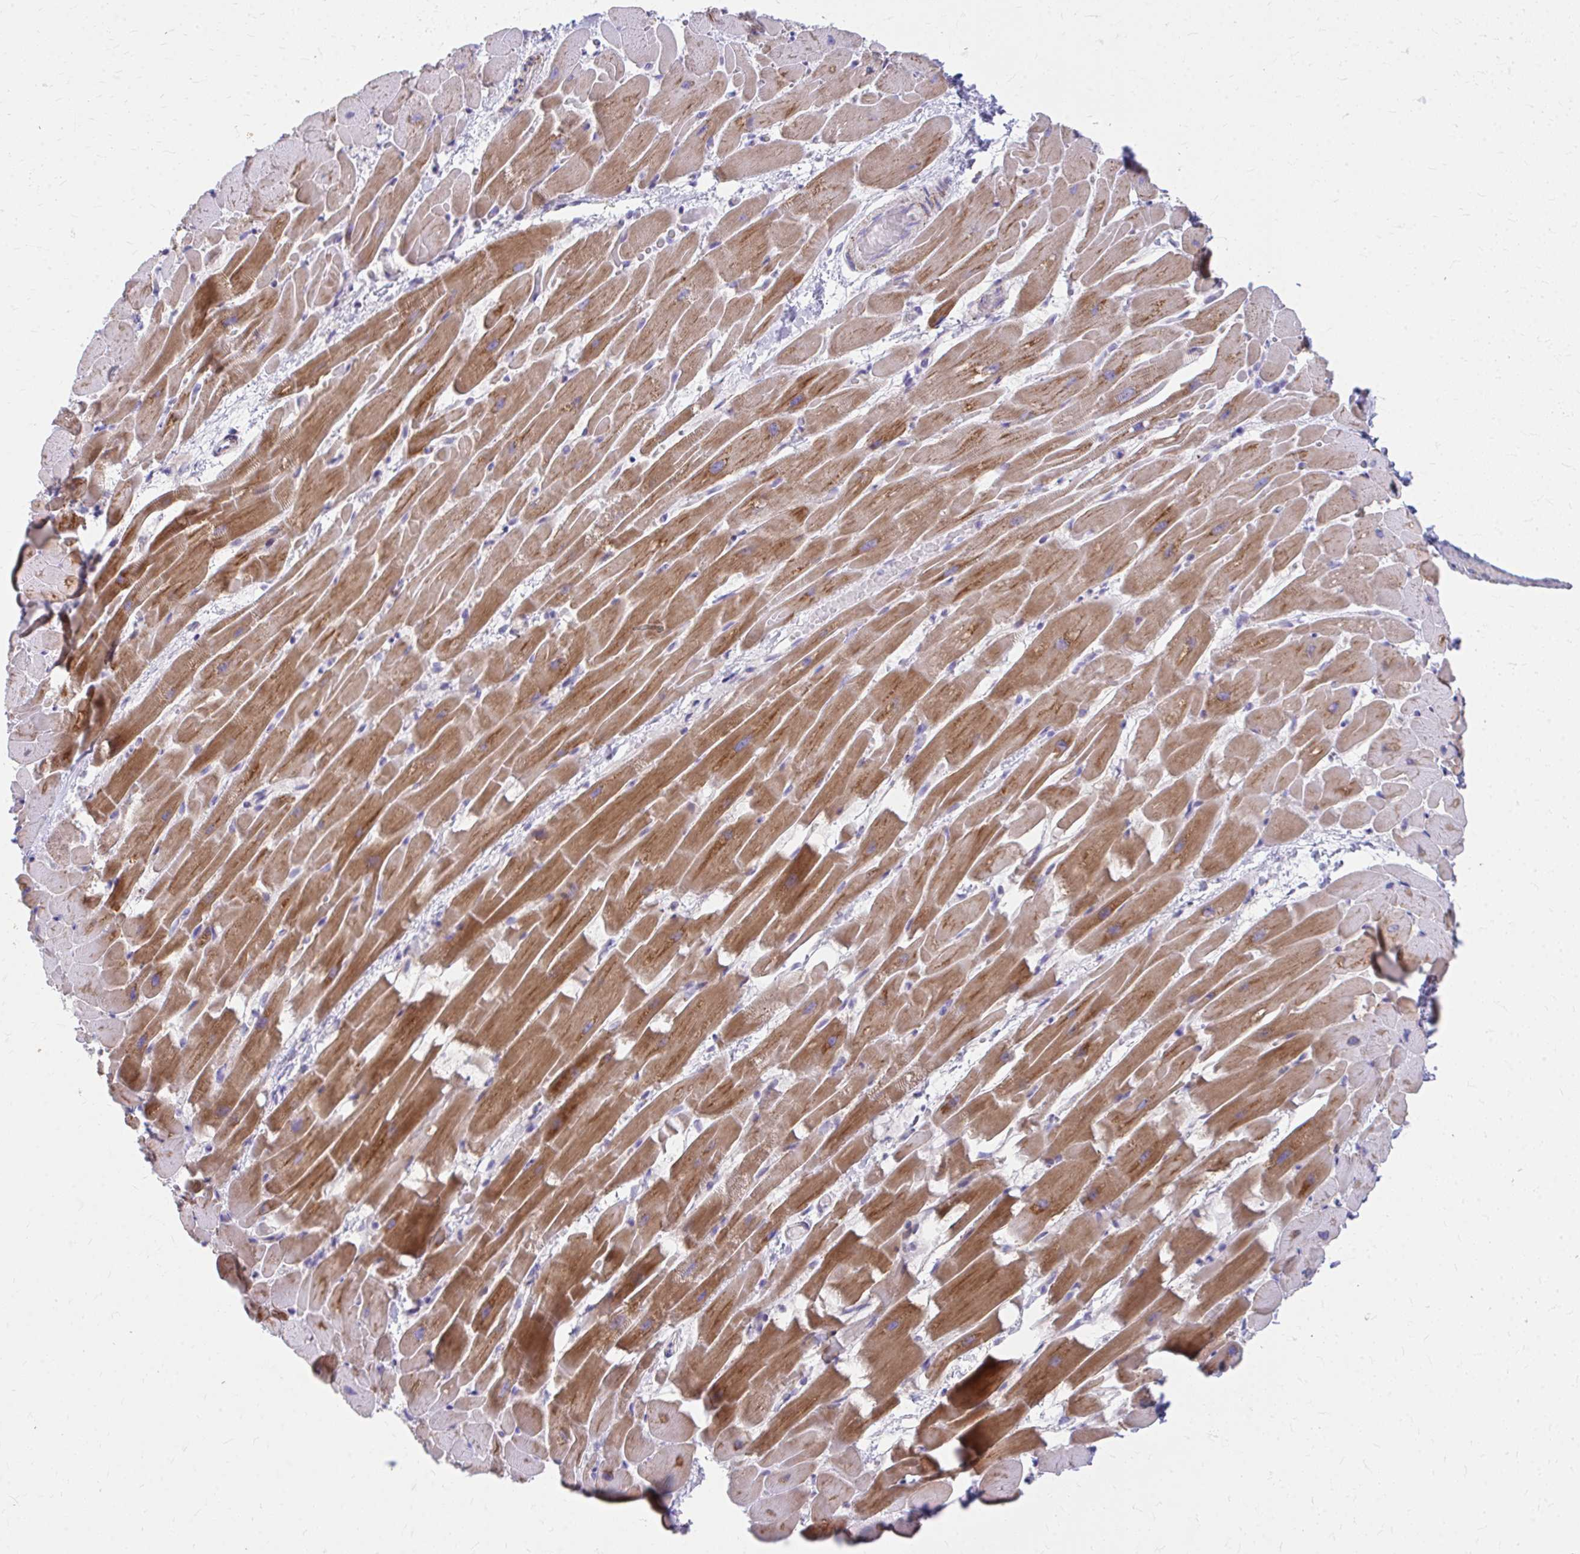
{"staining": {"intensity": "moderate", "quantity": "25%-75%", "location": "cytoplasmic/membranous"}, "tissue": "heart muscle", "cell_type": "Cardiomyocytes", "image_type": "normal", "snomed": [{"axis": "morphology", "description": "Normal tissue, NOS"}, {"axis": "topography", "description": "Heart"}], "caption": "Unremarkable heart muscle displays moderate cytoplasmic/membranous staining in about 25%-75% of cardiomyocytes The staining was performed using DAB, with brown indicating positive protein expression. Nuclei are stained blue with hematoxylin..", "gene": "MRPL19", "patient": {"sex": "male", "age": 37}}